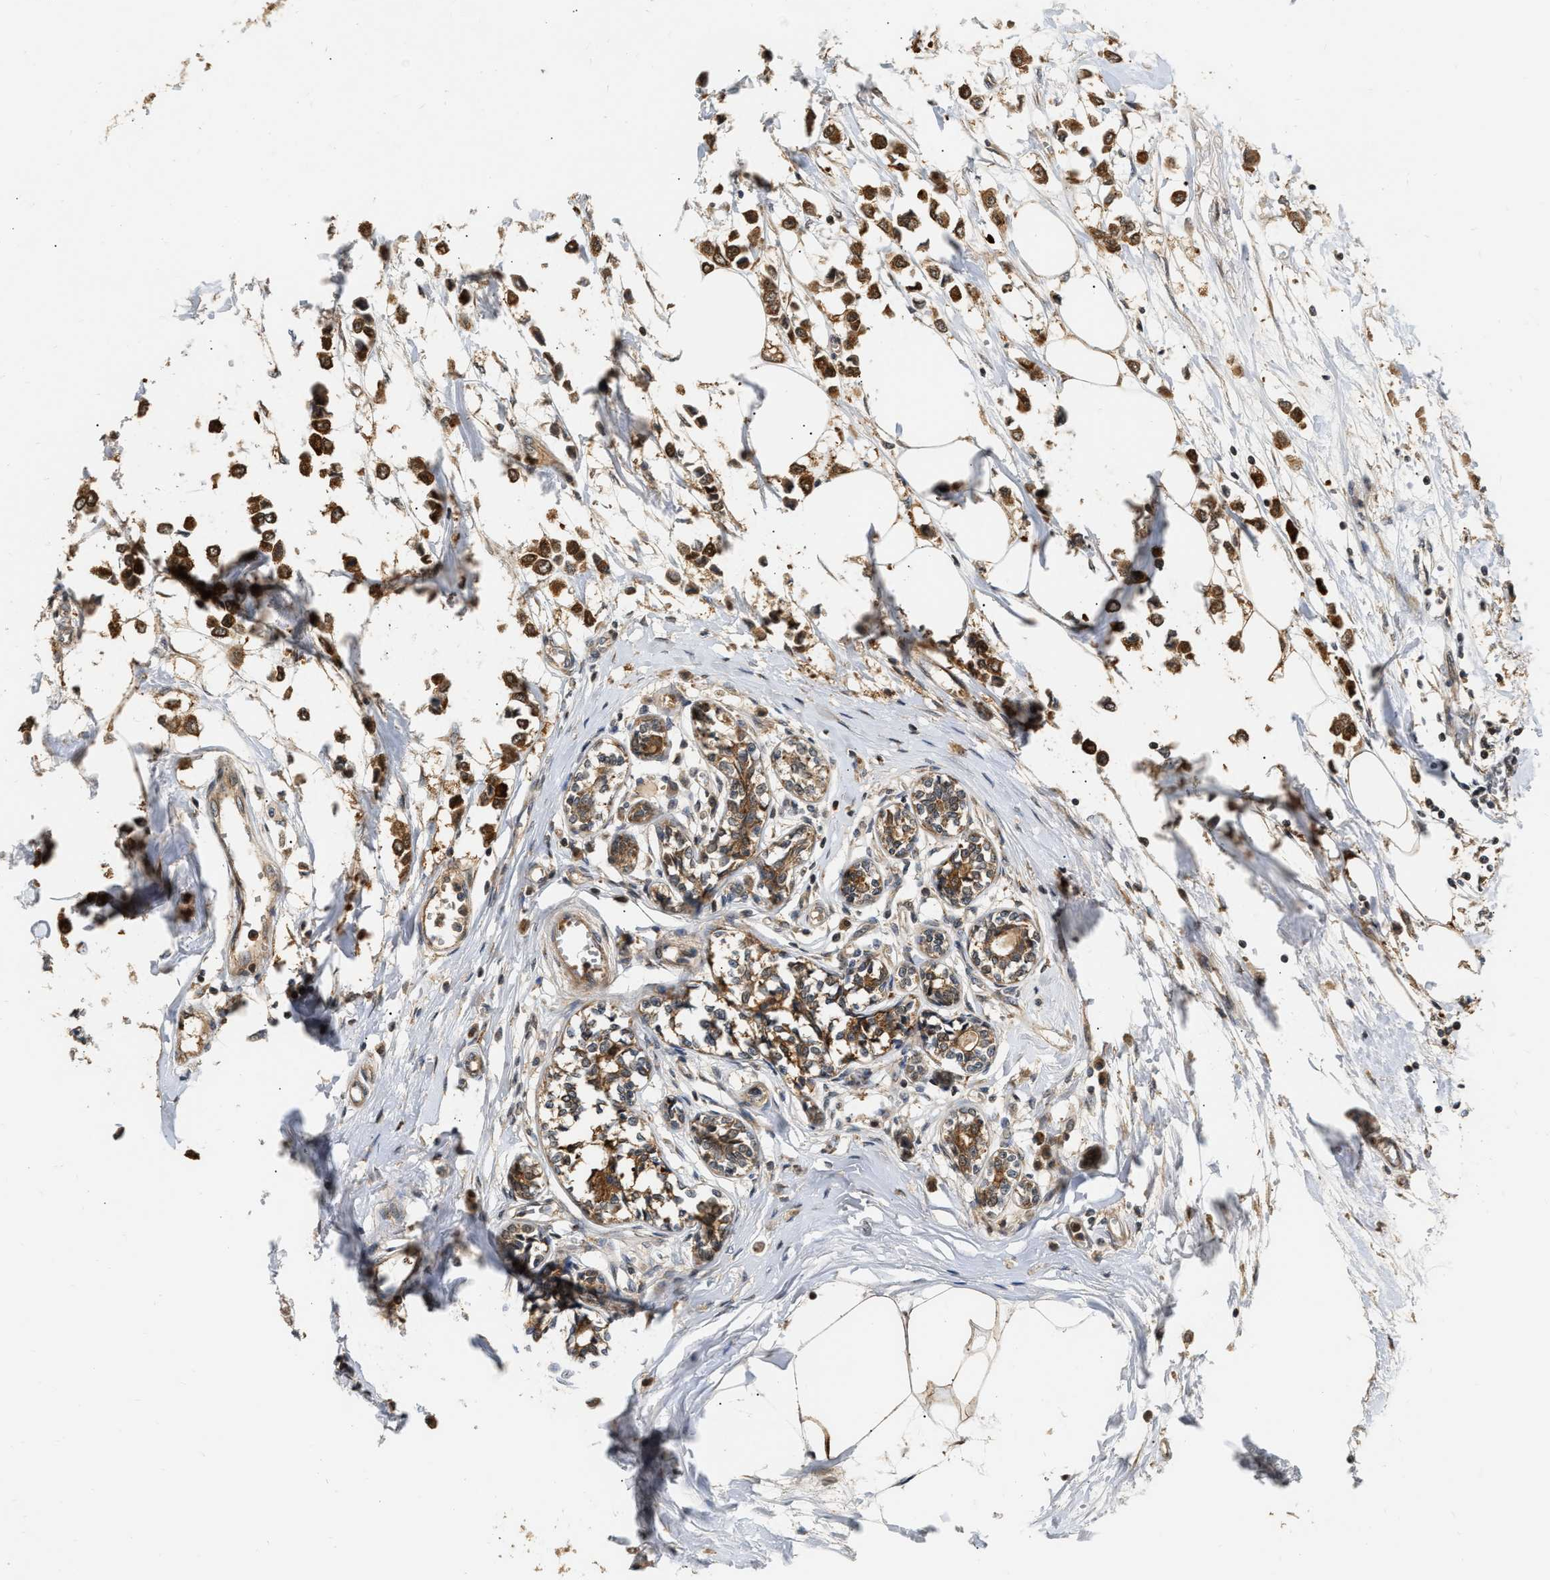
{"staining": {"intensity": "strong", "quantity": ">75%", "location": "cytoplasmic/membranous"}, "tissue": "breast cancer", "cell_type": "Tumor cells", "image_type": "cancer", "snomed": [{"axis": "morphology", "description": "Lobular carcinoma"}, {"axis": "topography", "description": "Breast"}], "caption": "Tumor cells demonstrate high levels of strong cytoplasmic/membranous positivity in approximately >75% of cells in breast cancer.", "gene": "EXTL2", "patient": {"sex": "female", "age": 51}}